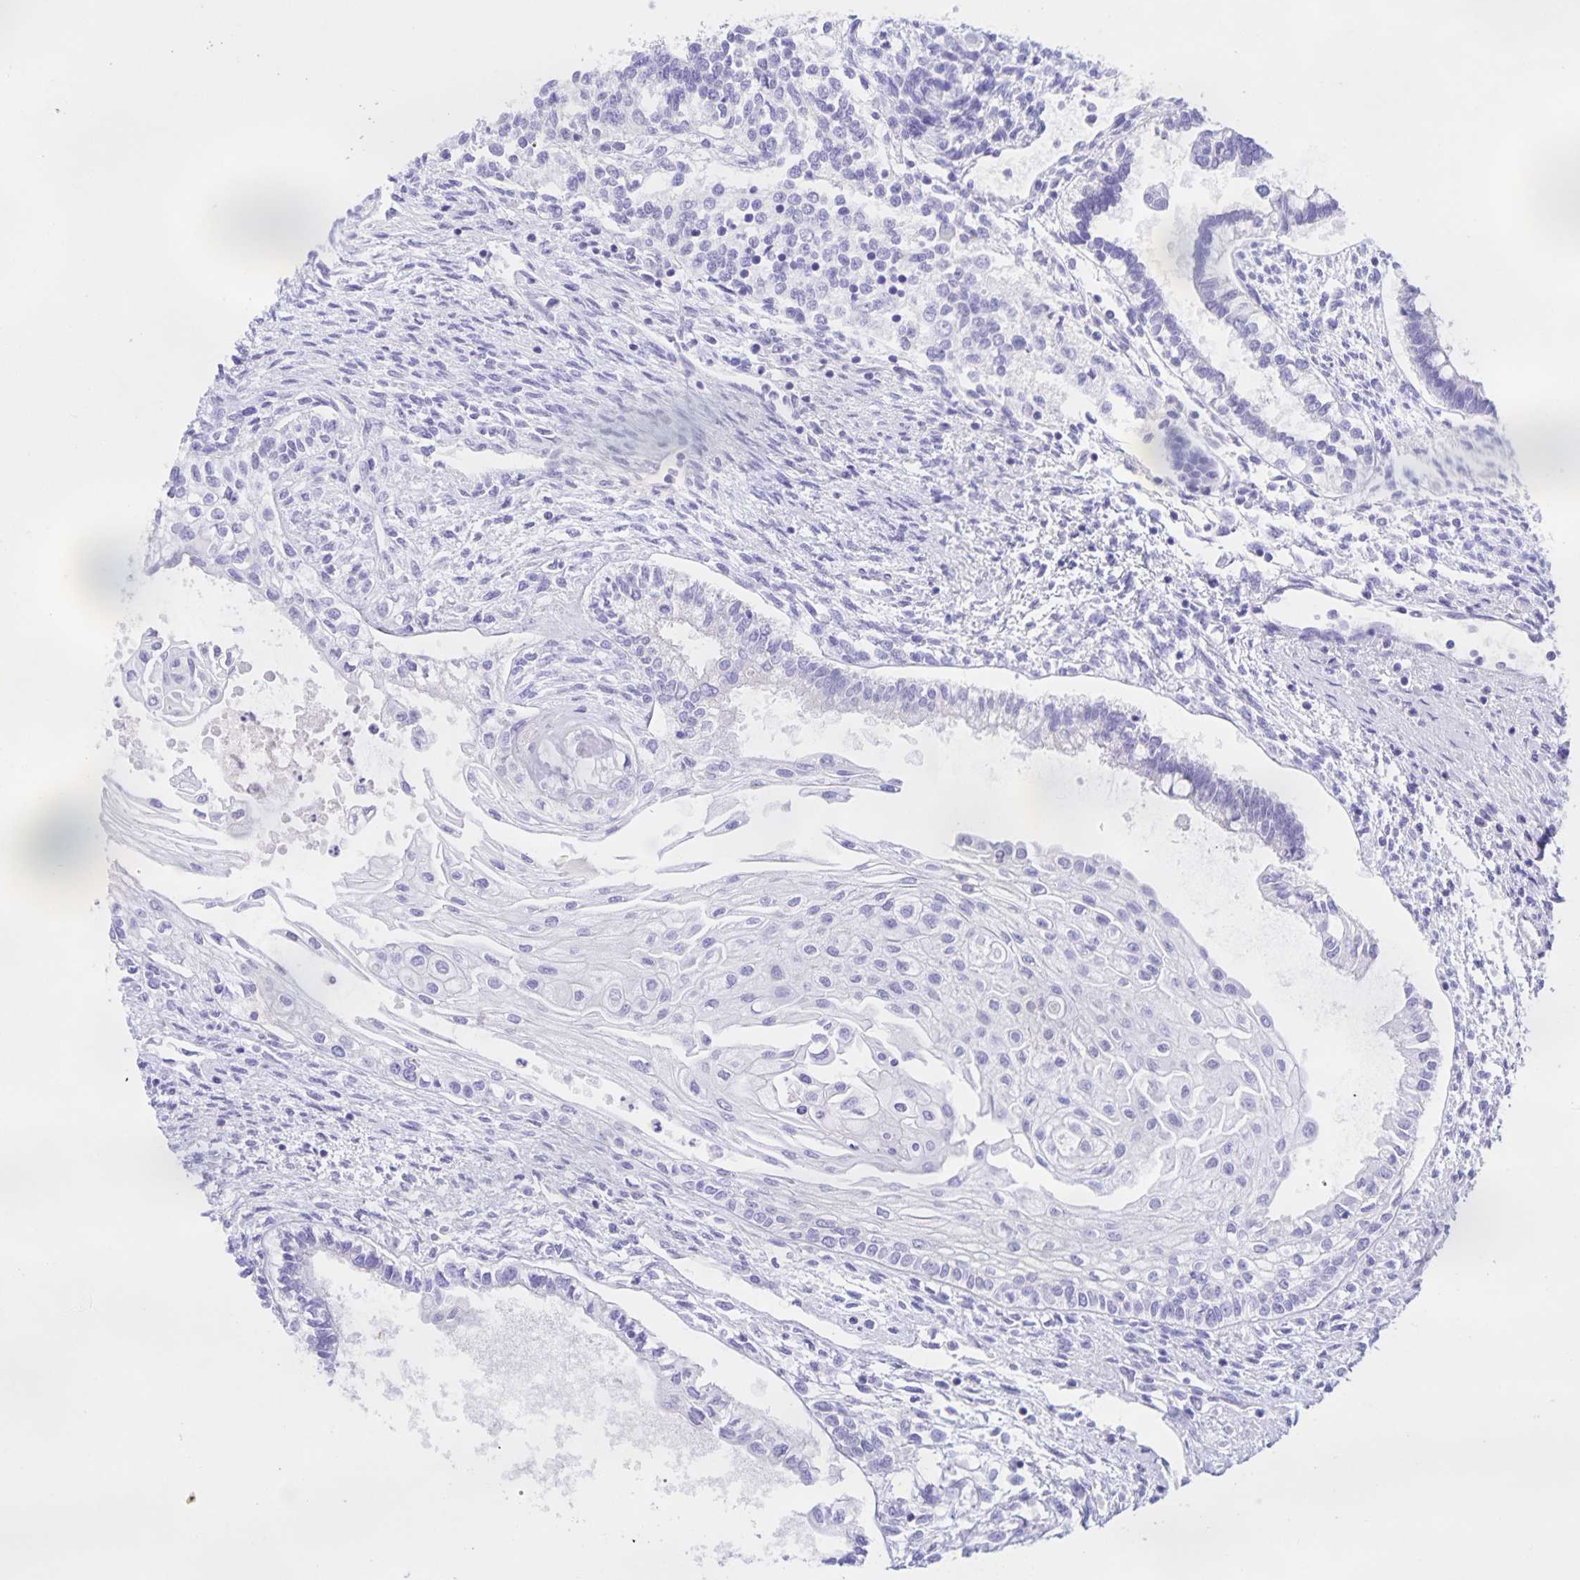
{"staining": {"intensity": "negative", "quantity": "none", "location": "none"}, "tissue": "testis cancer", "cell_type": "Tumor cells", "image_type": "cancer", "snomed": [{"axis": "morphology", "description": "Carcinoma, Embryonal, NOS"}, {"axis": "topography", "description": "Testis"}], "caption": "Protein analysis of testis cancer reveals no significant positivity in tumor cells.", "gene": "CATSPER4", "patient": {"sex": "male", "age": 37}}